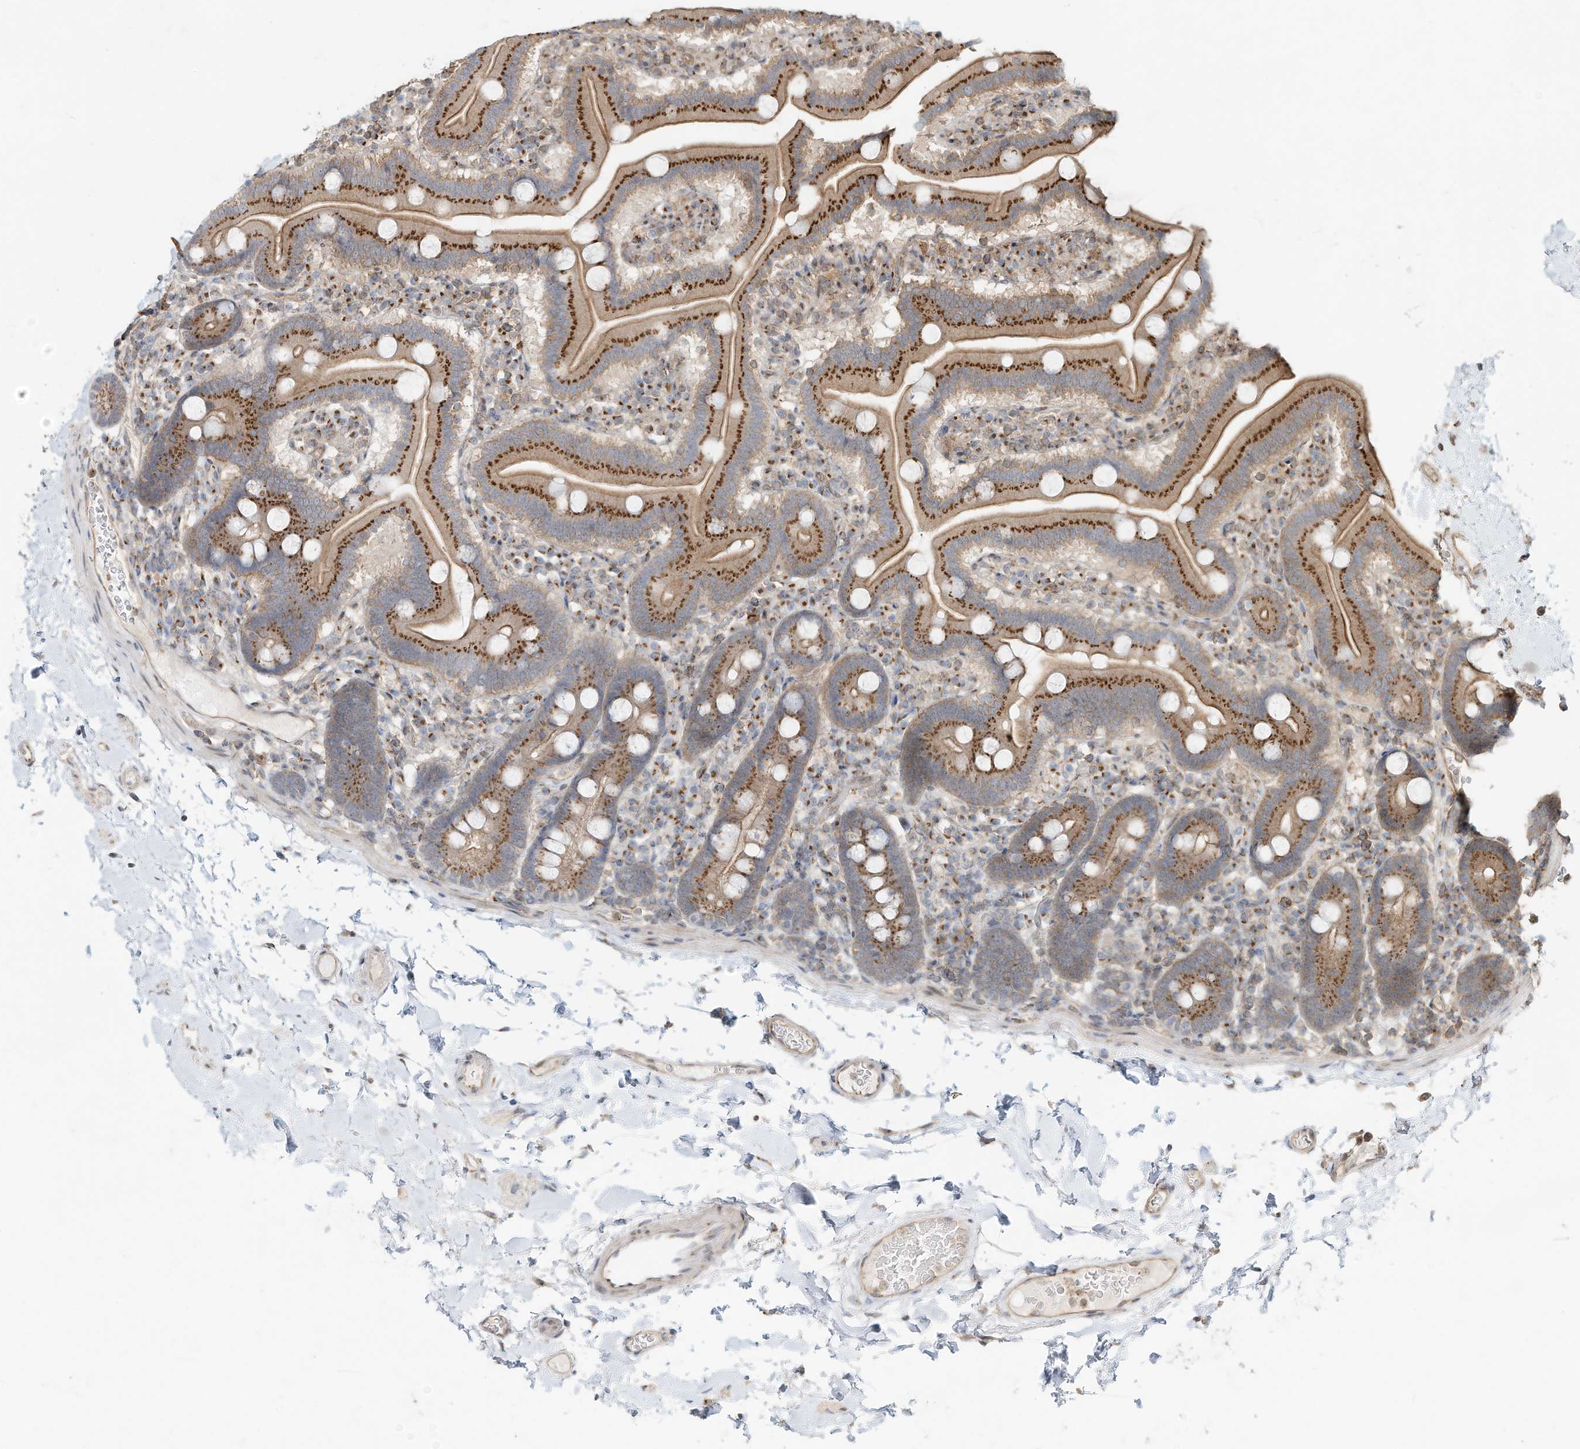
{"staining": {"intensity": "strong", "quantity": ">75%", "location": "cytoplasmic/membranous"}, "tissue": "duodenum", "cell_type": "Glandular cells", "image_type": "normal", "snomed": [{"axis": "morphology", "description": "Normal tissue, NOS"}, {"axis": "topography", "description": "Duodenum"}], "caption": "This is an image of immunohistochemistry (IHC) staining of normal duodenum, which shows strong expression in the cytoplasmic/membranous of glandular cells.", "gene": "CUX1", "patient": {"sex": "male", "age": 55}}